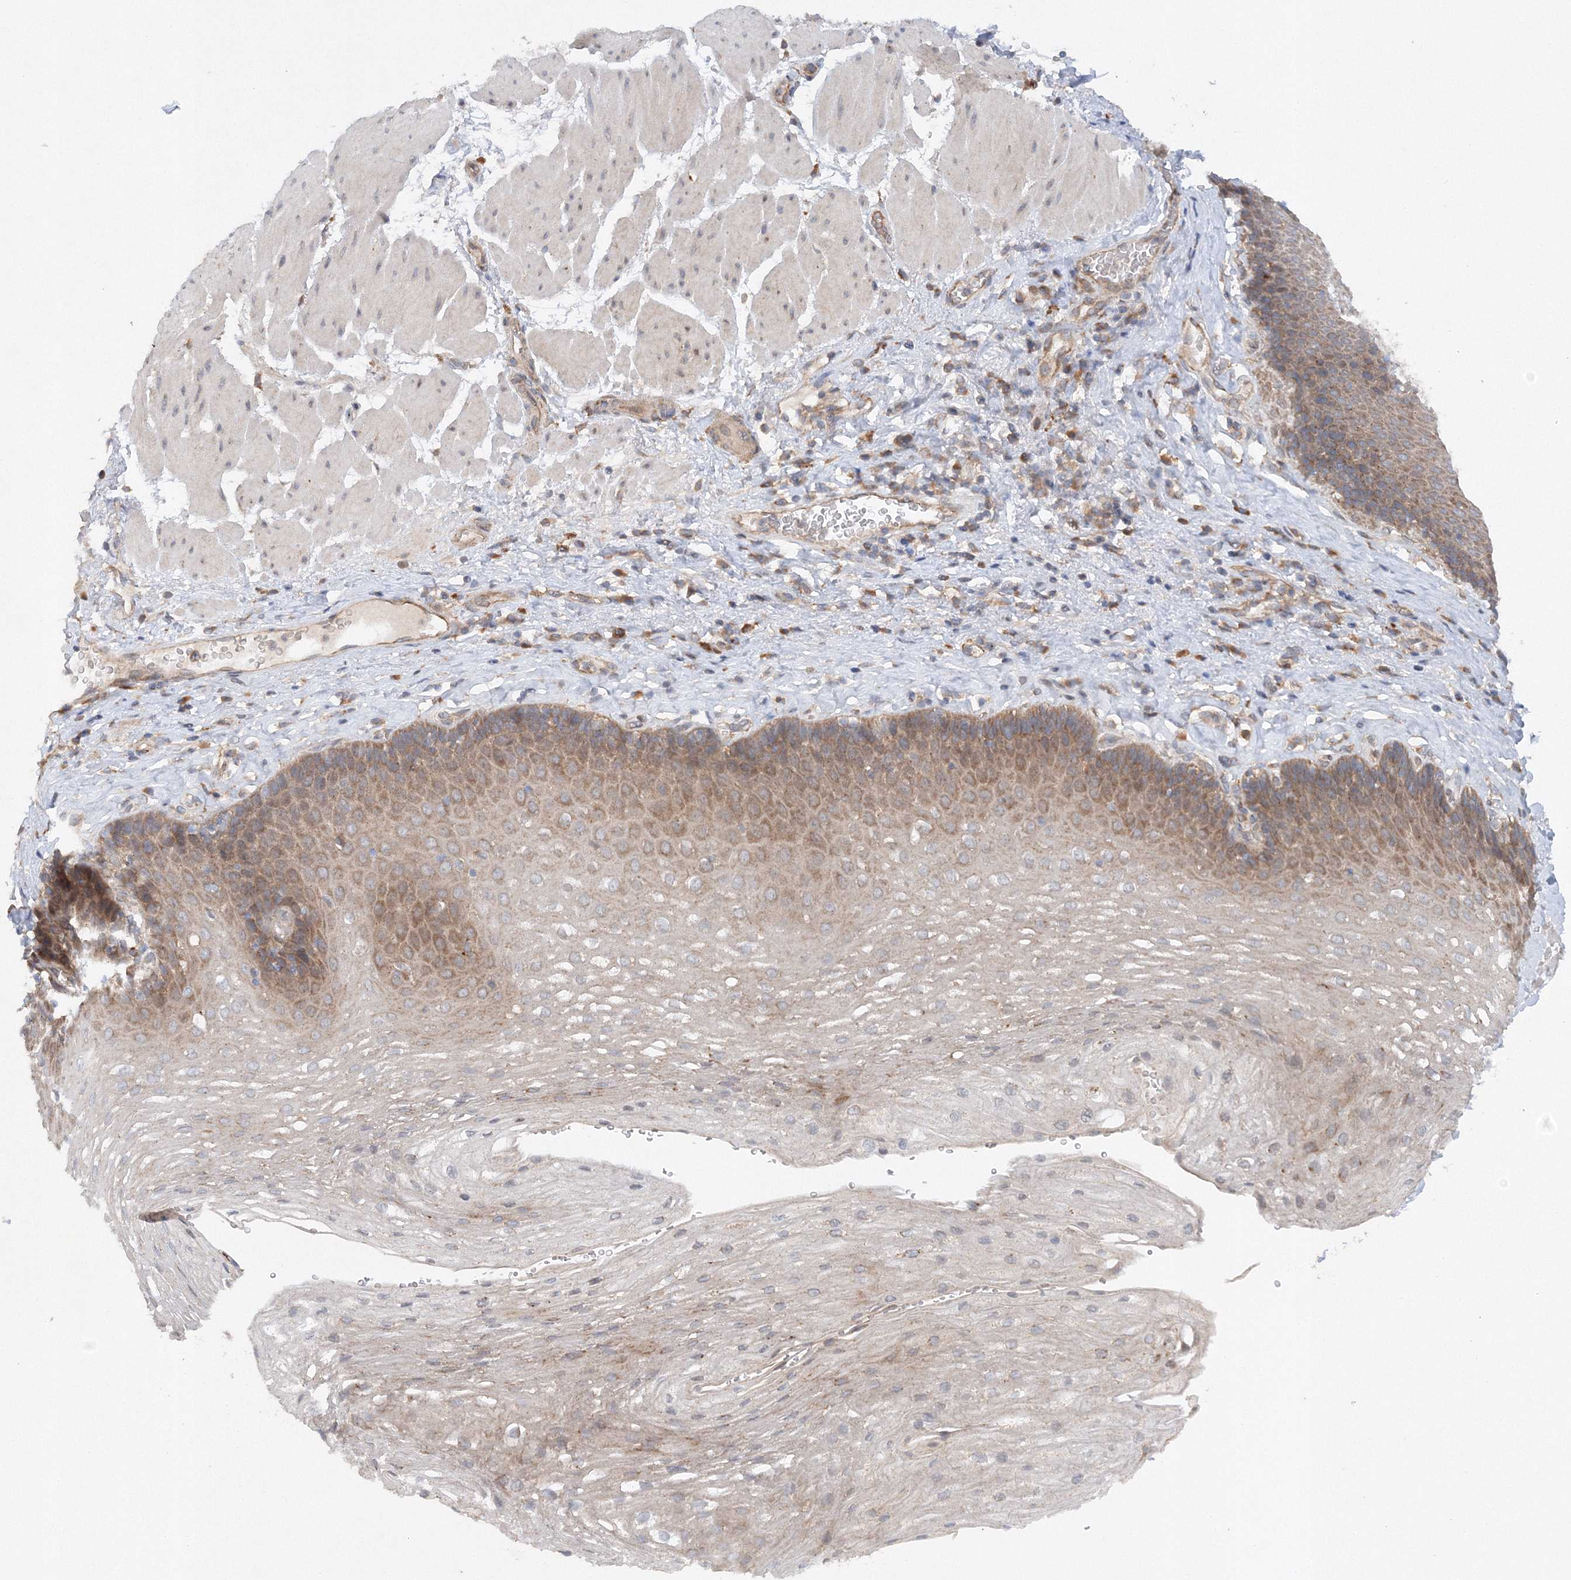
{"staining": {"intensity": "moderate", "quantity": "25%-75%", "location": "cytoplasmic/membranous"}, "tissue": "esophagus", "cell_type": "Squamous epithelial cells", "image_type": "normal", "snomed": [{"axis": "morphology", "description": "Normal tissue, NOS"}, {"axis": "topography", "description": "Esophagus"}], "caption": "High-power microscopy captured an immunohistochemistry (IHC) micrograph of normal esophagus, revealing moderate cytoplasmic/membranous positivity in approximately 25%-75% of squamous epithelial cells.", "gene": "SLC36A1", "patient": {"sex": "female", "age": 66}}